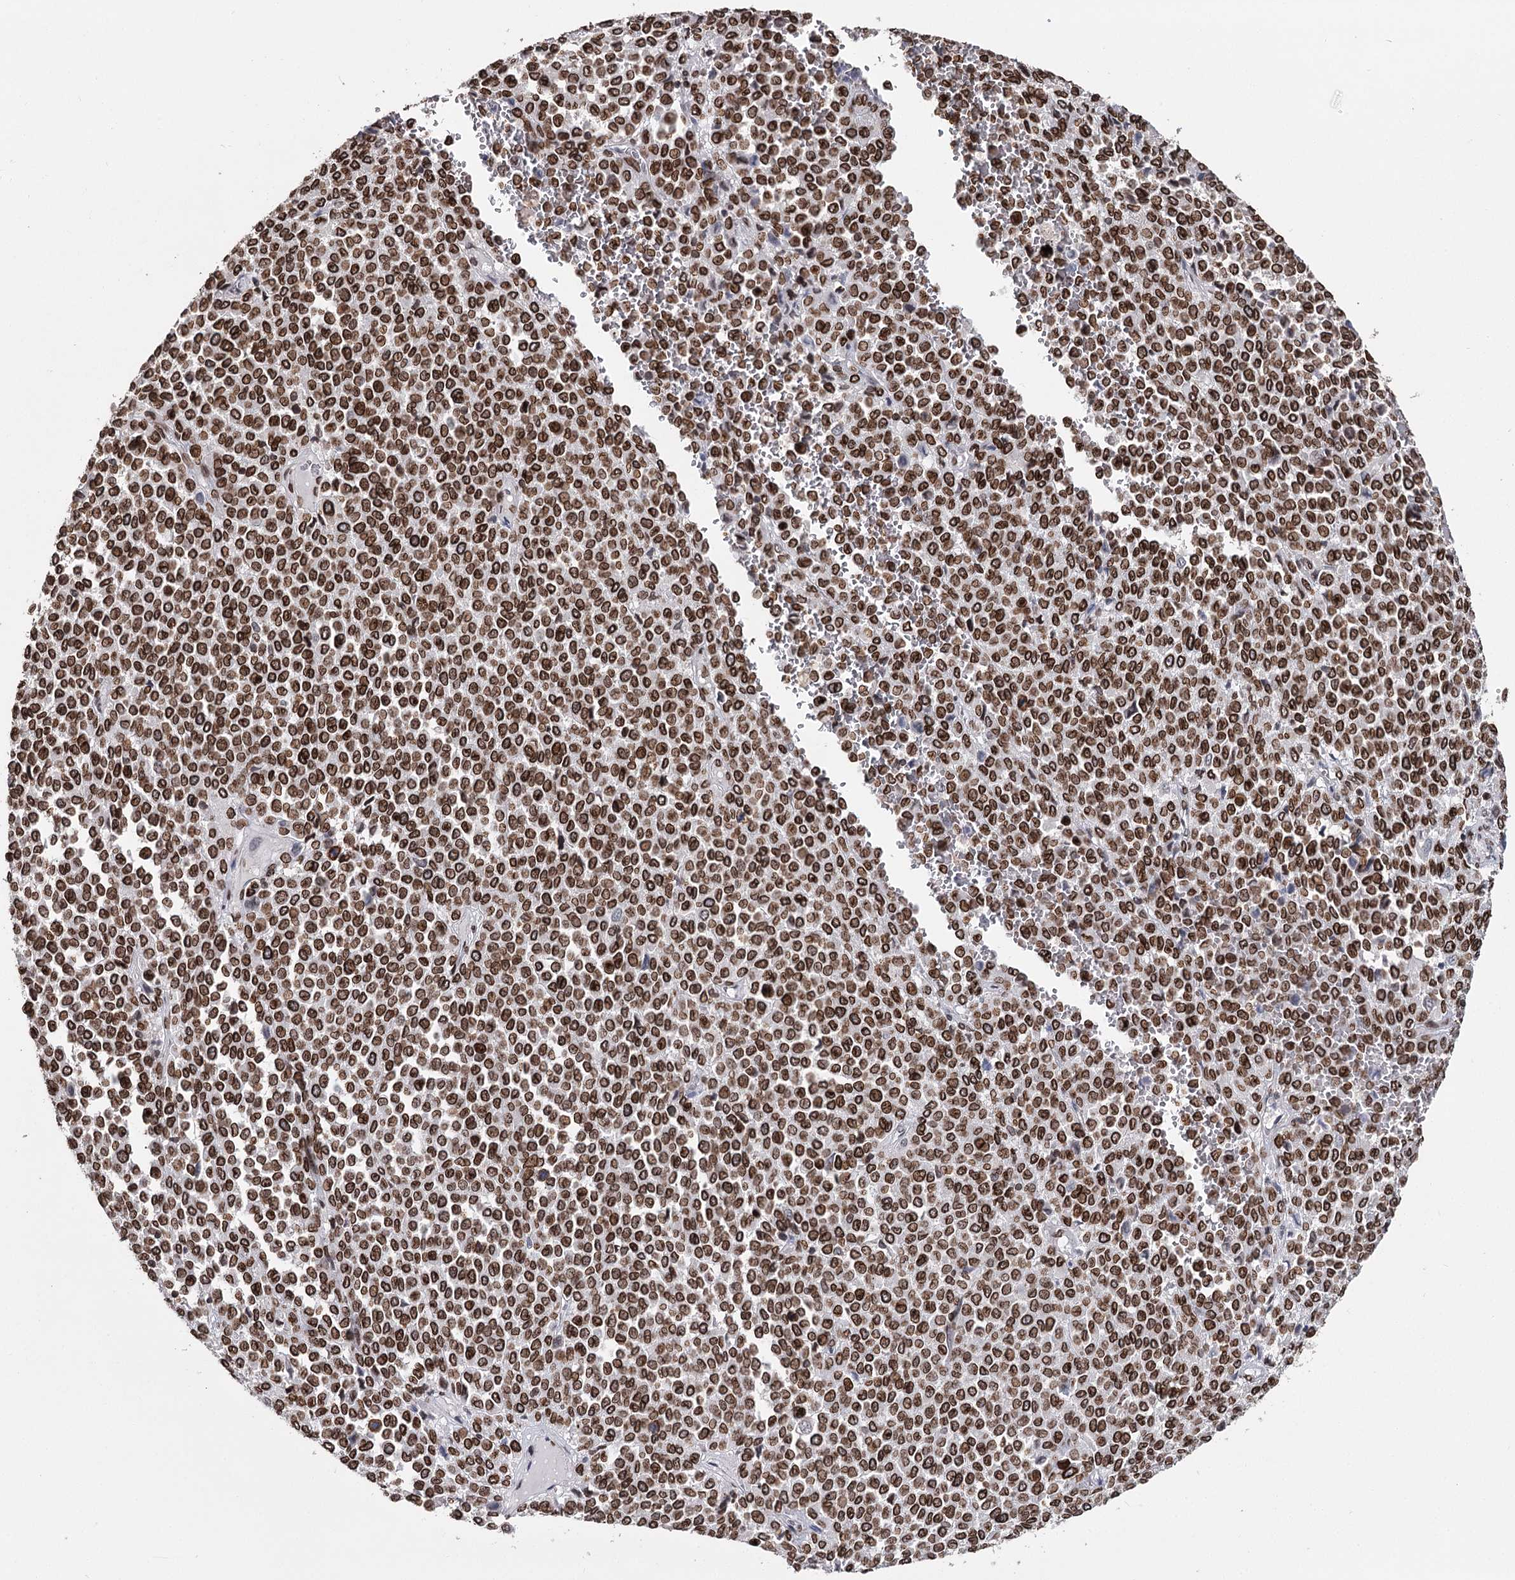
{"staining": {"intensity": "strong", "quantity": ">75%", "location": "cytoplasmic/membranous,nuclear"}, "tissue": "melanoma", "cell_type": "Tumor cells", "image_type": "cancer", "snomed": [{"axis": "morphology", "description": "Malignant melanoma, Metastatic site"}, {"axis": "topography", "description": "Pancreas"}], "caption": "The photomicrograph reveals a brown stain indicating the presence of a protein in the cytoplasmic/membranous and nuclear of tumor cells in melanoma.", "gene": "KIAA0930", "patient": {"sex": "female", "age": 30}}